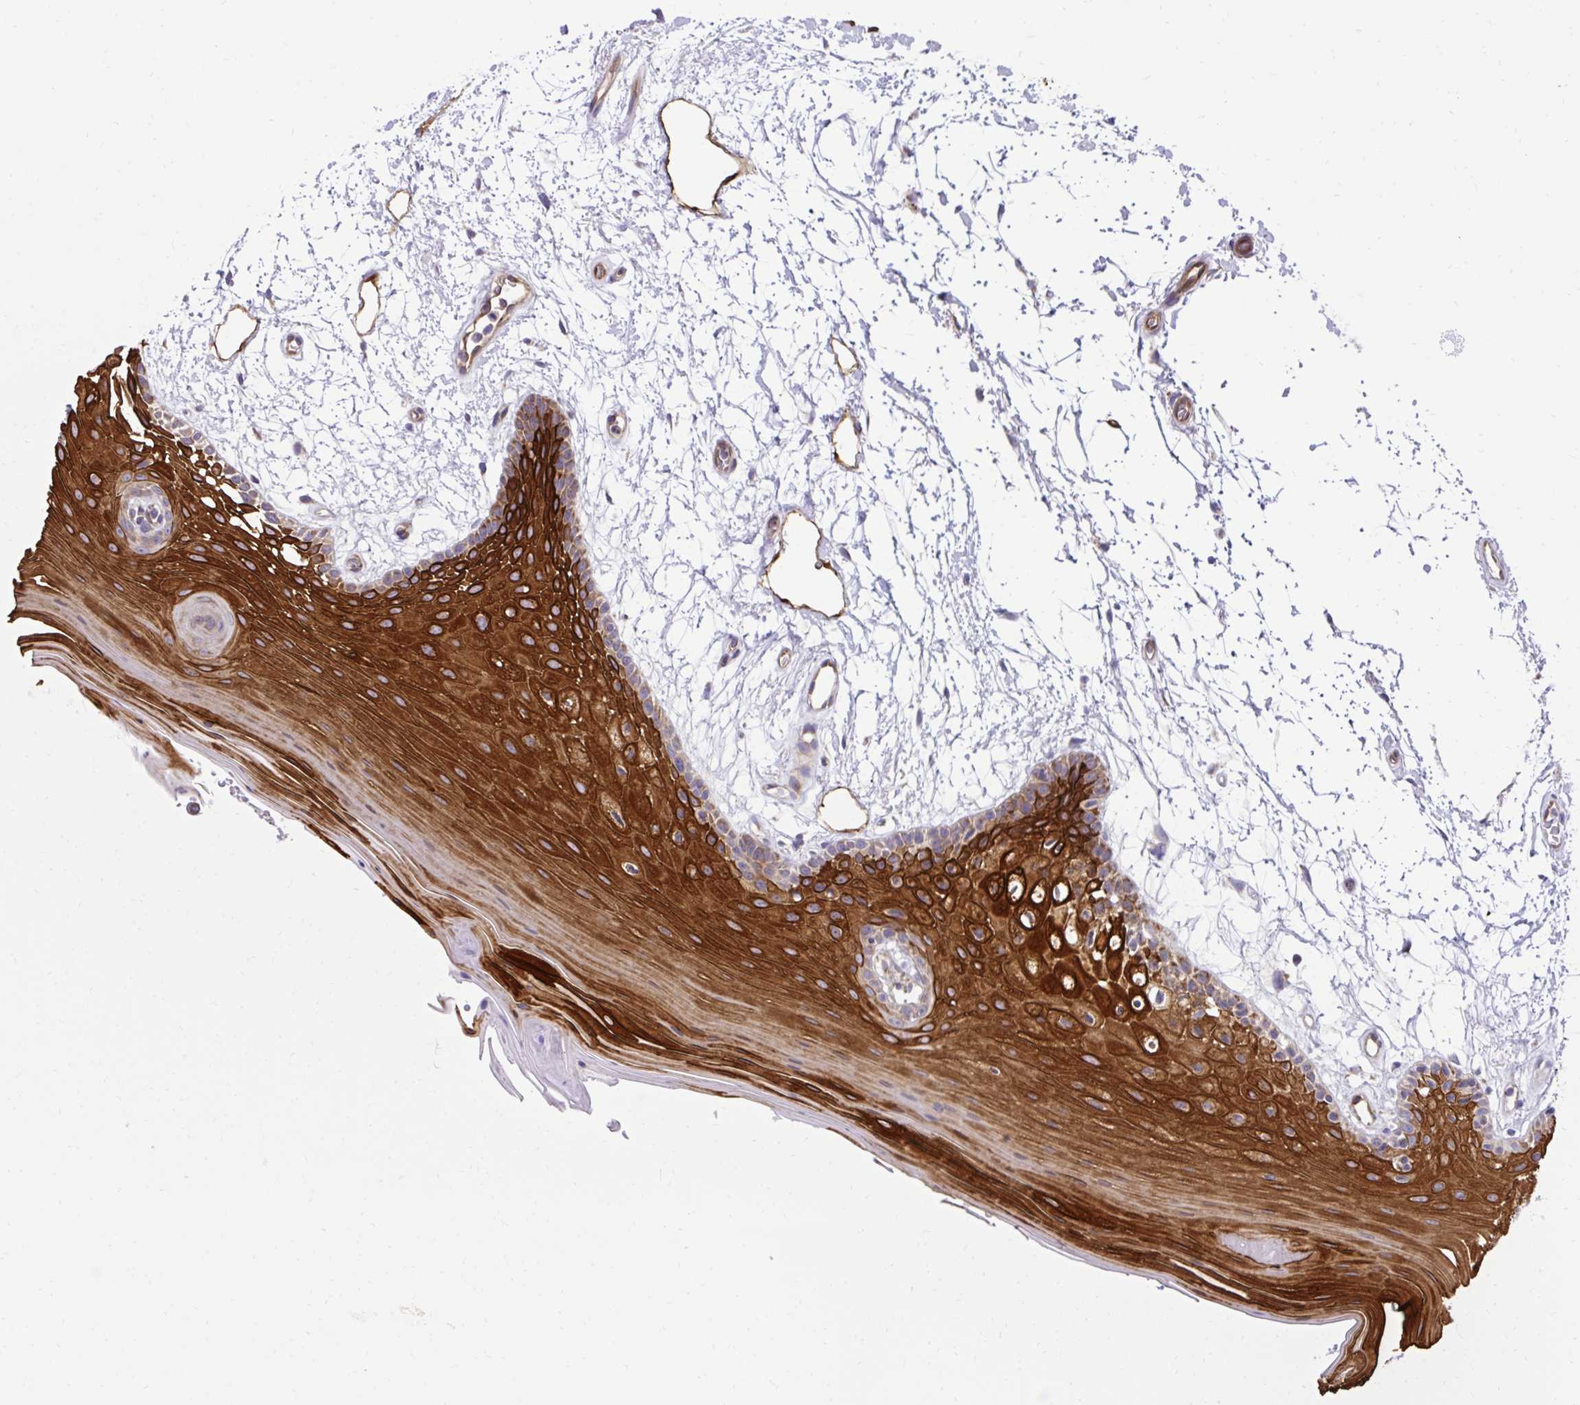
{"staining": {"intensity": "strong", "quantity": "25%-75%", "location": "cytoplasmic/membranous"}, "tissue": "oral mucosa", "cell_type": "Squamous epithelial cells", "image_type": "normal", "snomed": [{"axis": "morphology", "description": "Normal tissue, NOS"}, {"axis": "morphology", "description": "Squamous cell carcinoma, NOS"}, {"axis": "topography", "description": "Oral tissue"}, {"axis": "topography", "description": "Tounge, NOS"}, {"axis": "topography", "description": "Head-Neck"}], "caption": "High-power microscopy captured an IHC photomicrograph of unremarkable oral mucosa, revealing strong cytoplasmic/membranous staining in approximately 25%-75% of squamous epithelial cells.", "gene": "LIMS1", "patient": {"sex": "male", "age": 62}}